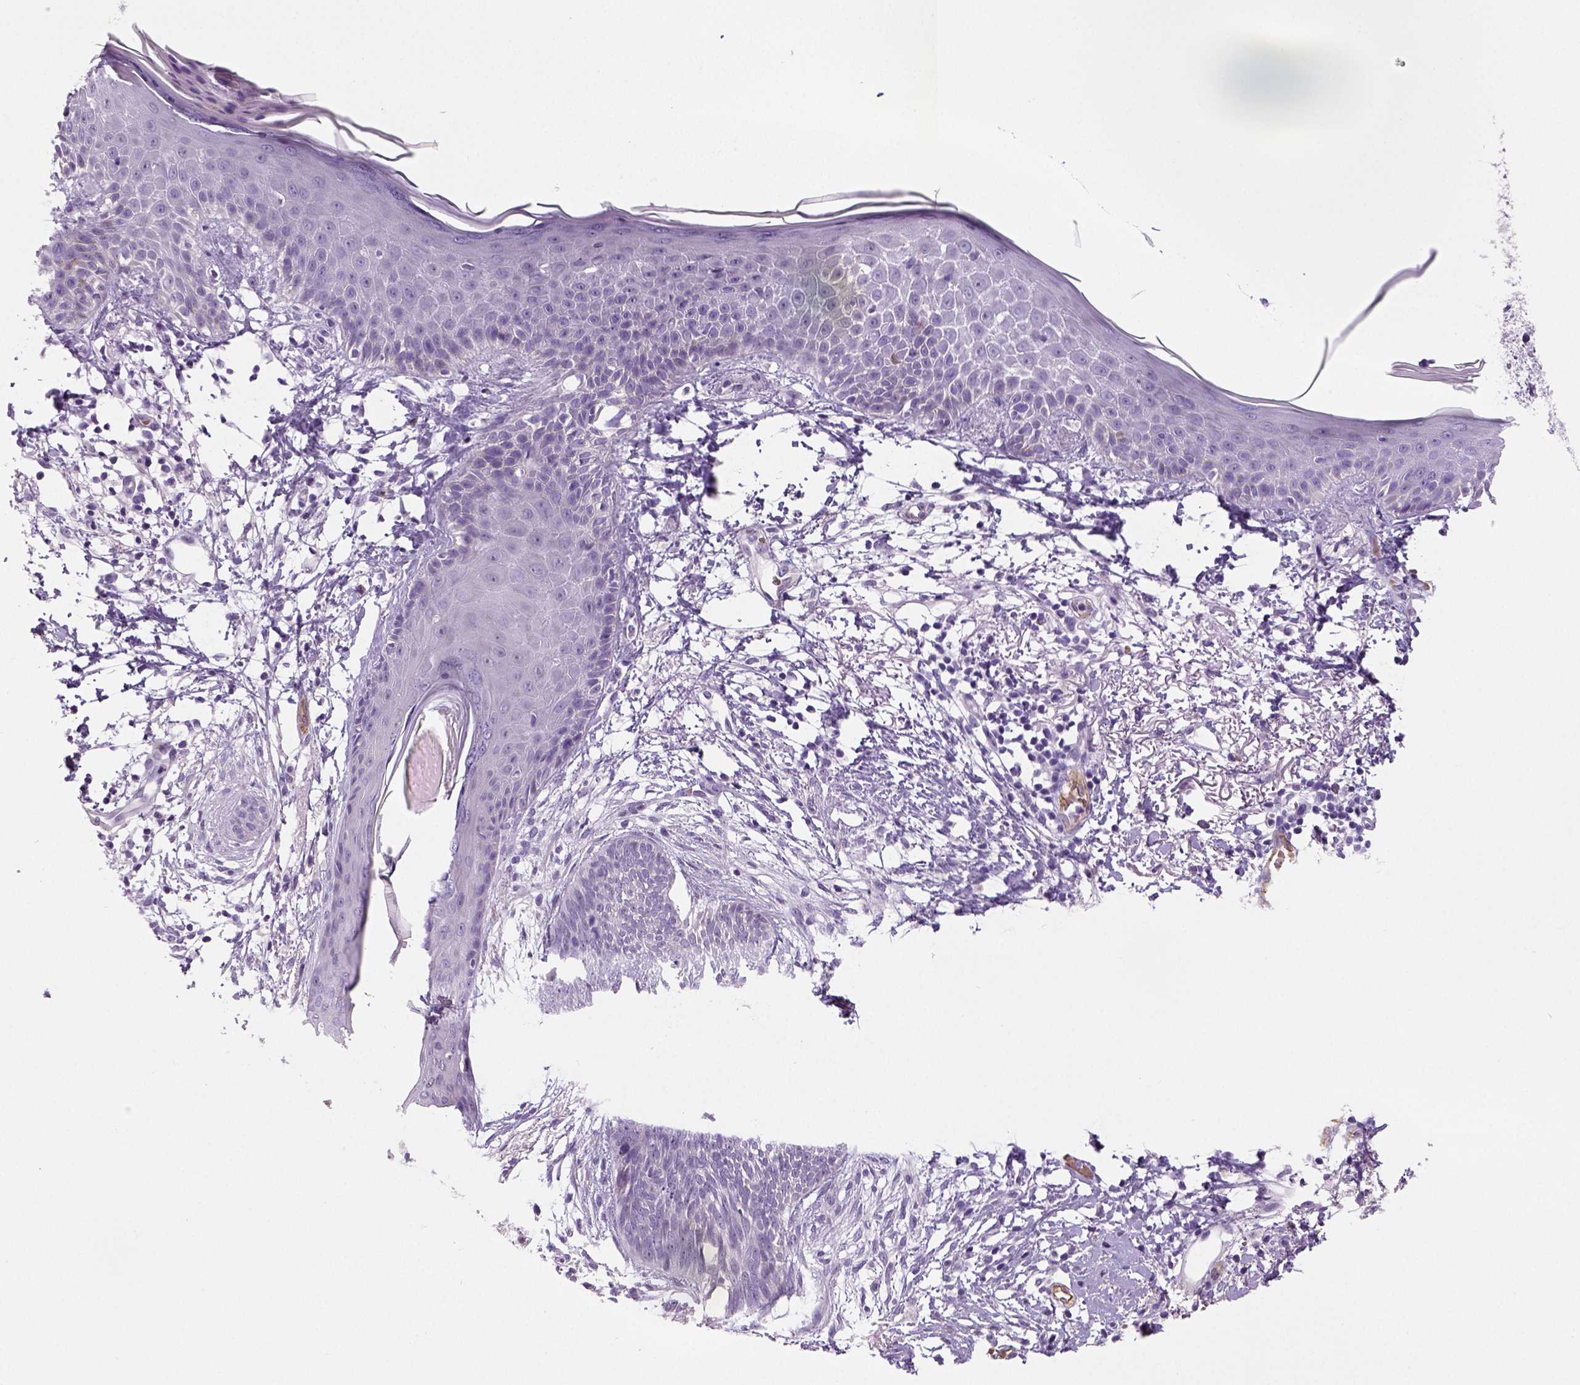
{"staining": {"intensity": "negative", "quantity": "none", "location": "none"}, "tissue": "skin cancer", "cell_type": "Tumor cells", "image_type": "cancer", "snomed": [{"axis": "morphology", "description": "Normal tissue, NOS"}, {"axis": "morphology", "description": "Basal cell carcinoma"}, {"axis": "topography", "description": "Skin"}], "caption": "The IHC histopathology image has no significant staining in tumor cells of skin basal cell carcinoma tissue.", "gene": "TSPAN7", "patient": {"sex": "male", "age": 84}}